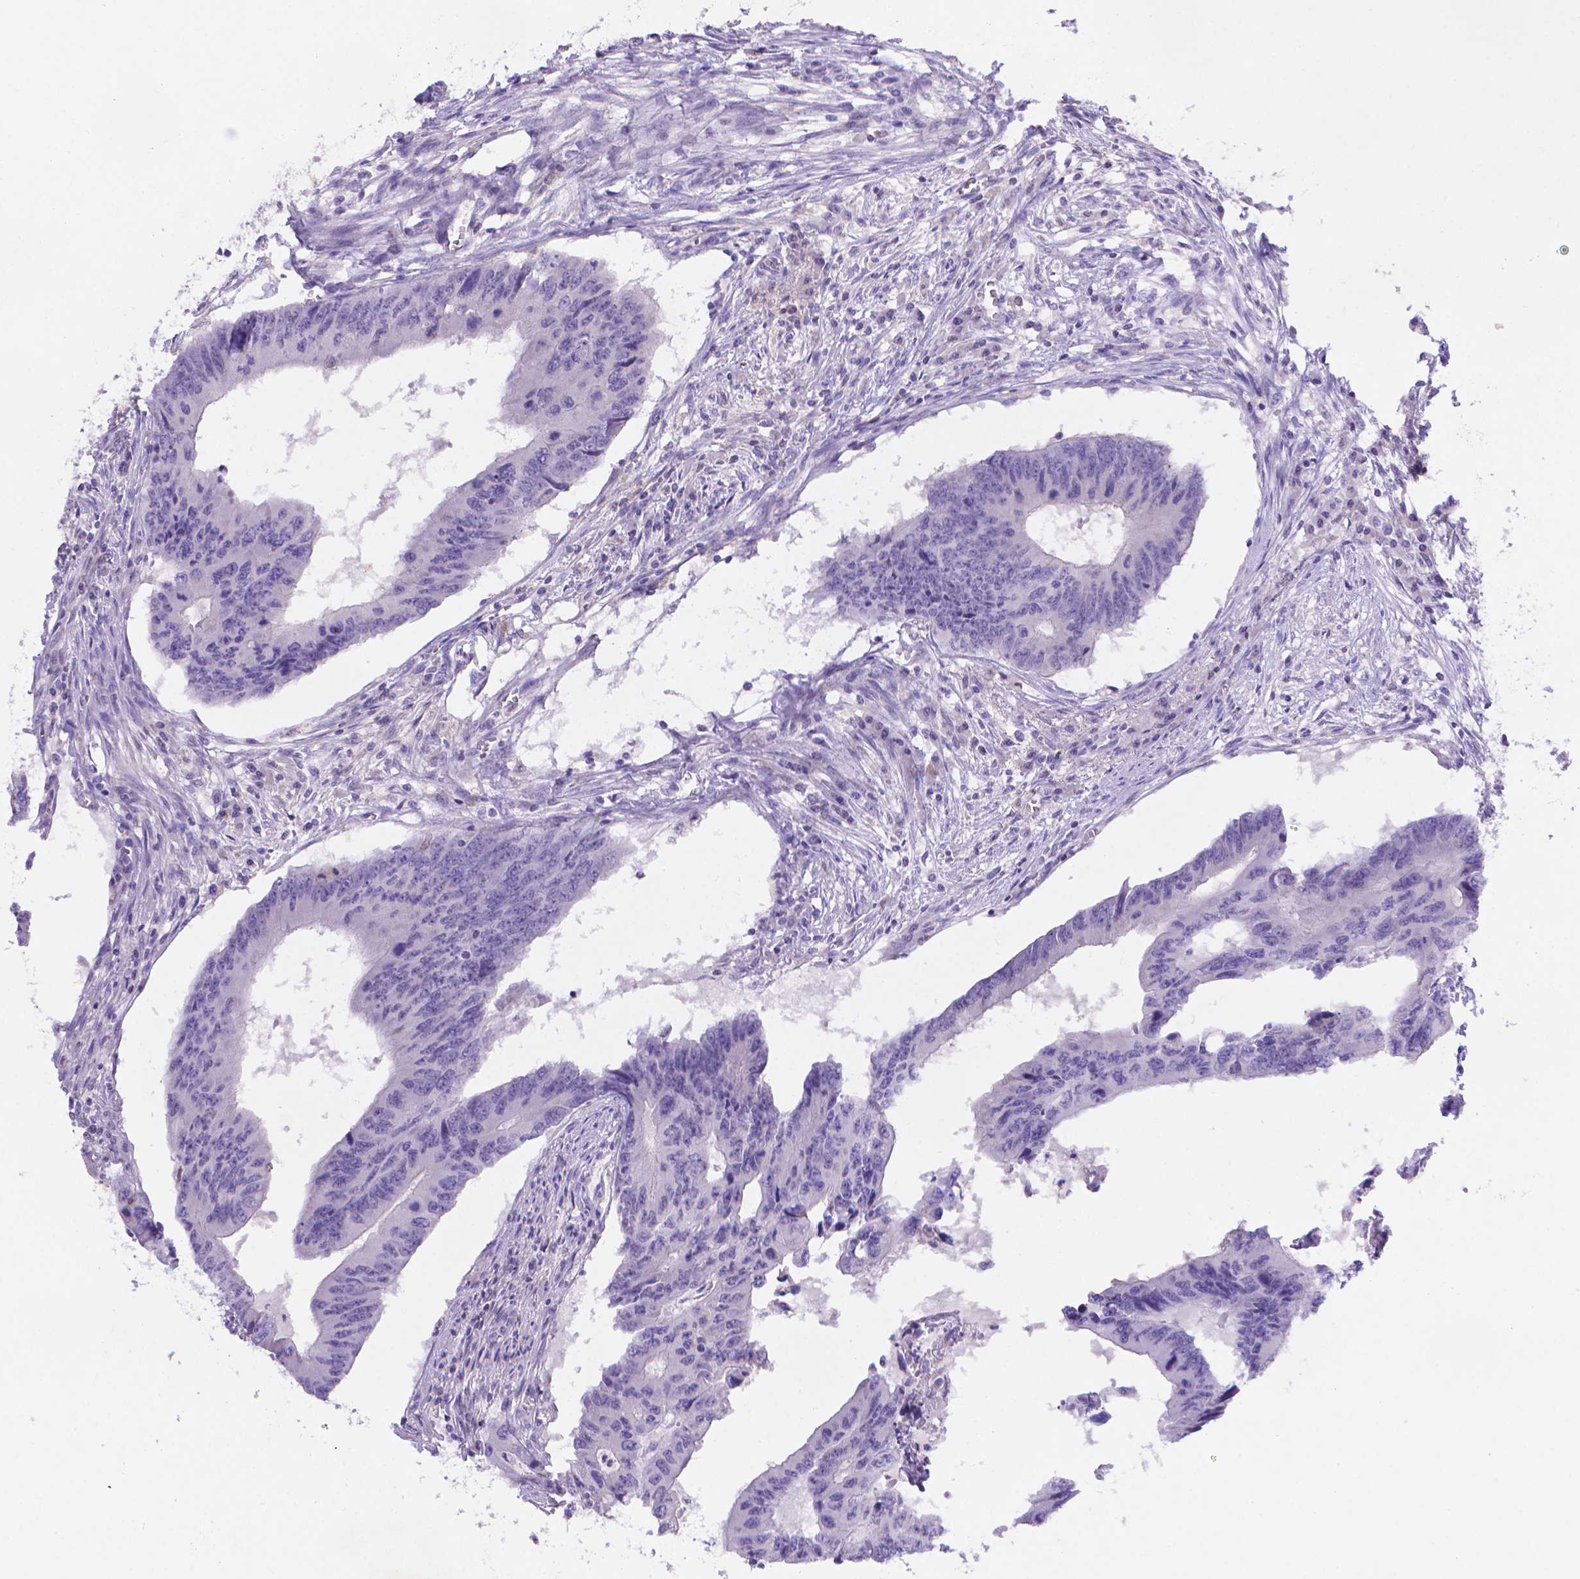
{"staining": {"intensity": "negative", "quantity": "none", "location": "none"}, "tissue": "colorectal cancer", "cell_type": "Tumor cells", "image_type": "cancer", "snomed": [{"axis": "morphology", "description": "Adenocarcinoma, NOS"}, {"axis": "topography", "description": "Colon"}], "caption": "A high-resolution micrograph shows IHC staining of colorectal cancer, which displays no significant staining in tumor cells.", "gene": "FGD2", "patient": {"sex": "male", "age": 53}}